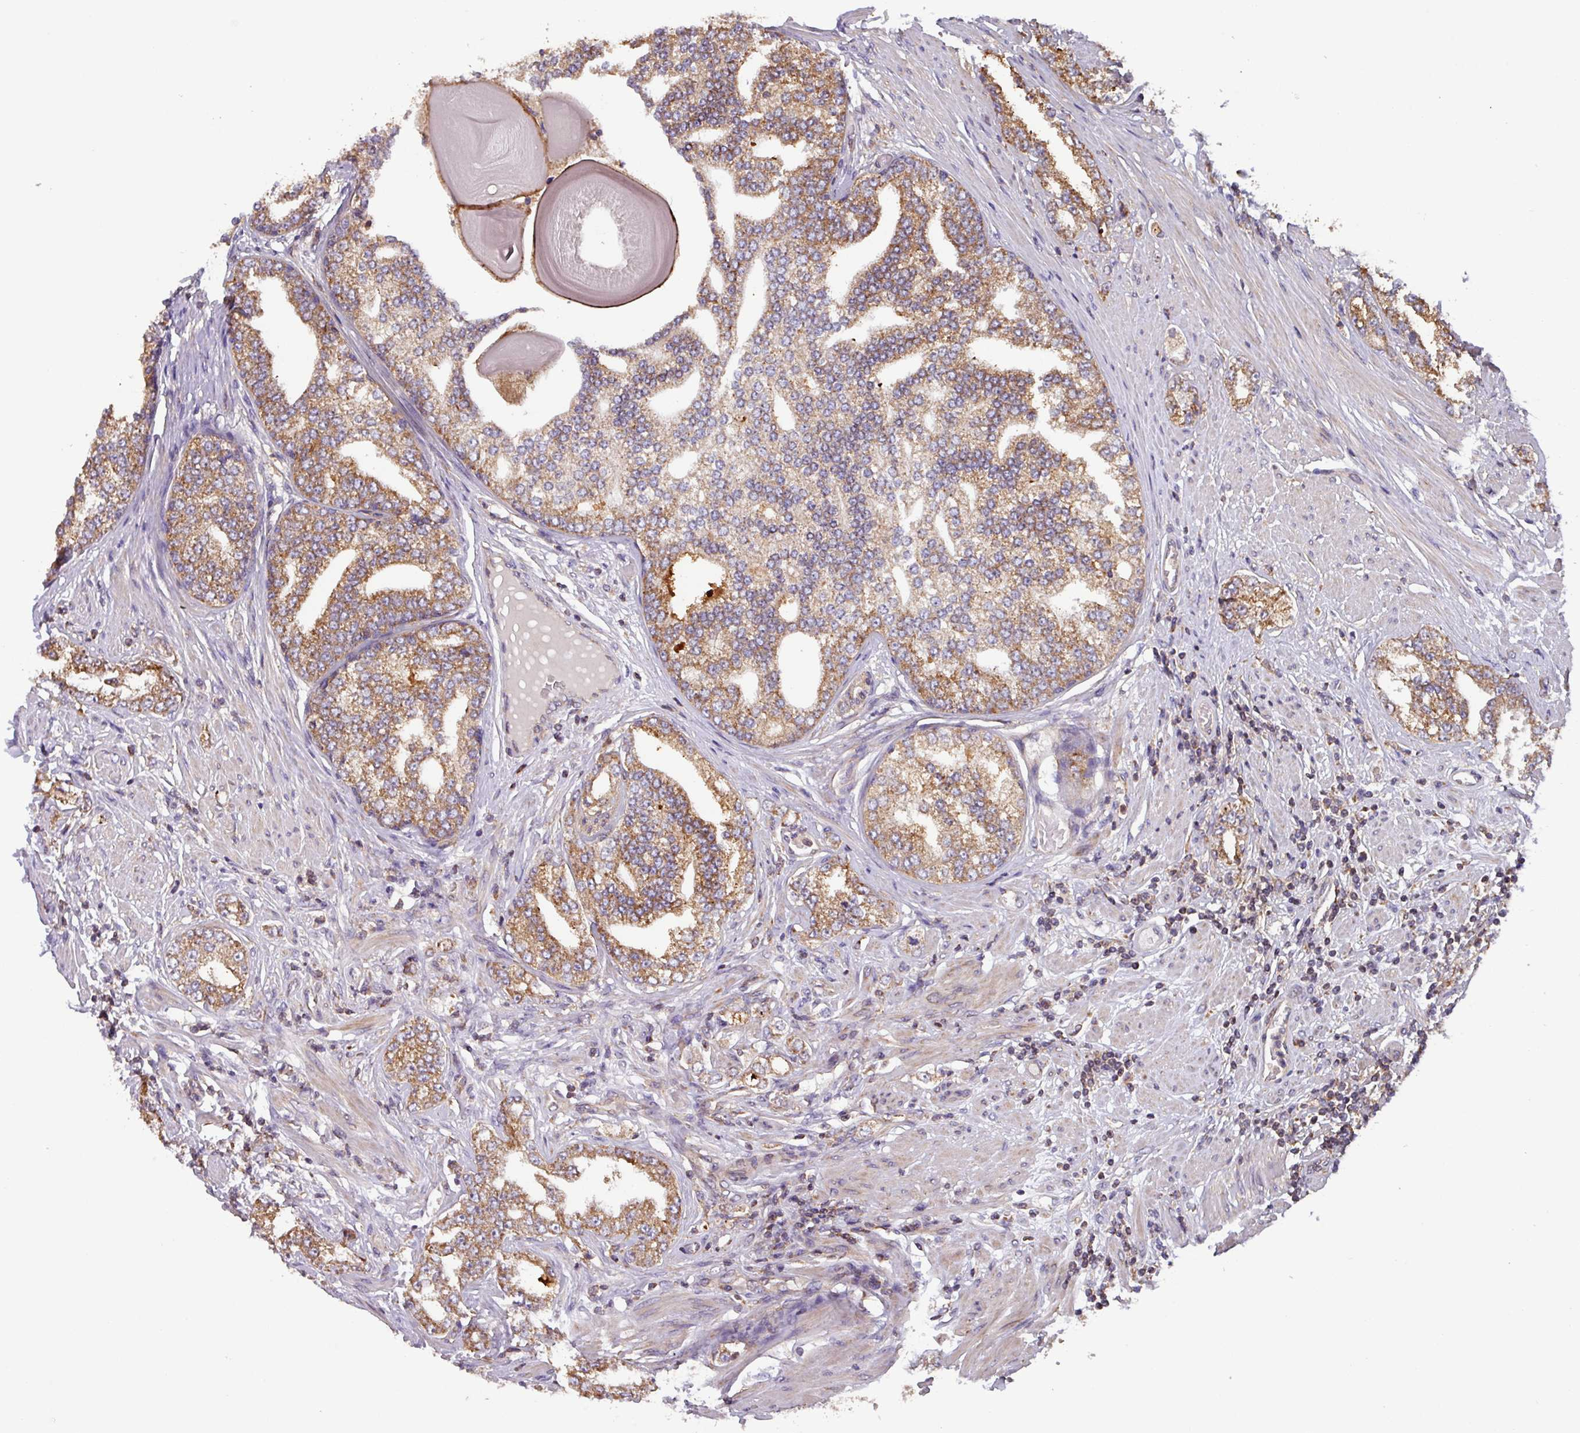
{"staining": {"intensity": "moderate", "quantity": ">75%", "location": "cytoplasmic/membranous"}, "tissue": "prostate cancer", "cell_type": "Tumor cells", "image_type": "cancer", "snomed": [{"axis": "morphology", "description": "Adenocarcinoma, High grade"}, {"axis": "topography", "description": "Prostate"}], "caption": "IHC histopathology image of prostate high-grade adenocarcinoma stained for a protein (brown), which exhibits medium levels of moderate cytoplasmic/membranous expression in about >75% of tumor cells.", "gene": "PLEKHD1", "patient": {"sex": "male", "age": 64}}